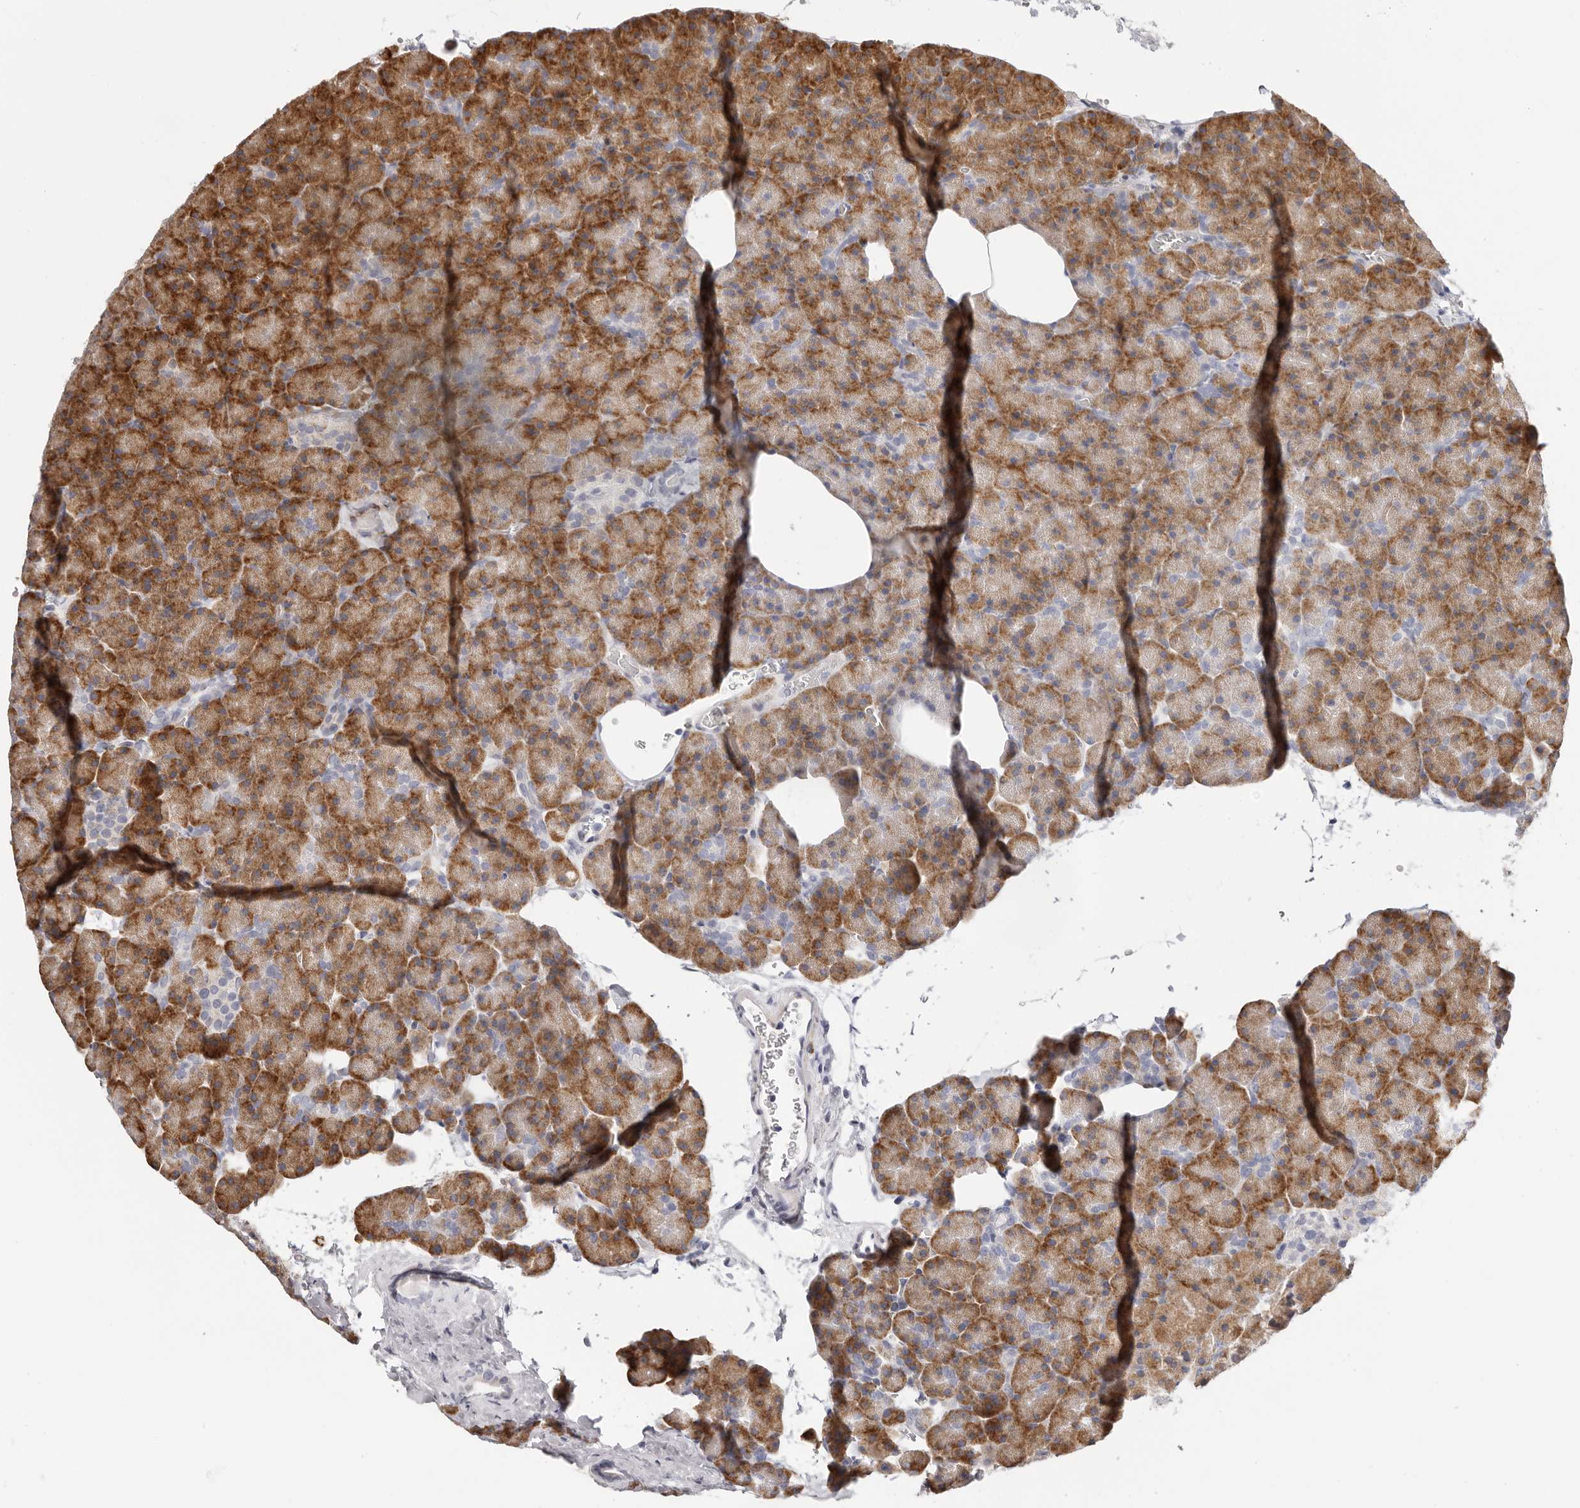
{"staining": {"intensity": "moderate", "quantity": ">75%", "location": "cytoplasmic/membranous"}, "tissue": "pancreas", "cell_type": "Exocrine glandular cells", "image_type": "normal", "snomed": [{"axis": "morphology", "description": "Normal tissue, NOS"}, {"axis": "morphology", "description": "Carcinoid, malignant, NOS"}, {"axis": "topography", "description": "Pancreas"}], "caption": "High-power microscopy captured an immunohistochemistry (IHC) image of normal pancreas, revealing moderate cytoplasmic/membranous positivity in about >75% of exocrine glandular cells.", "gene": "IL32", "patient": {"sex": "female", "age": 35}}